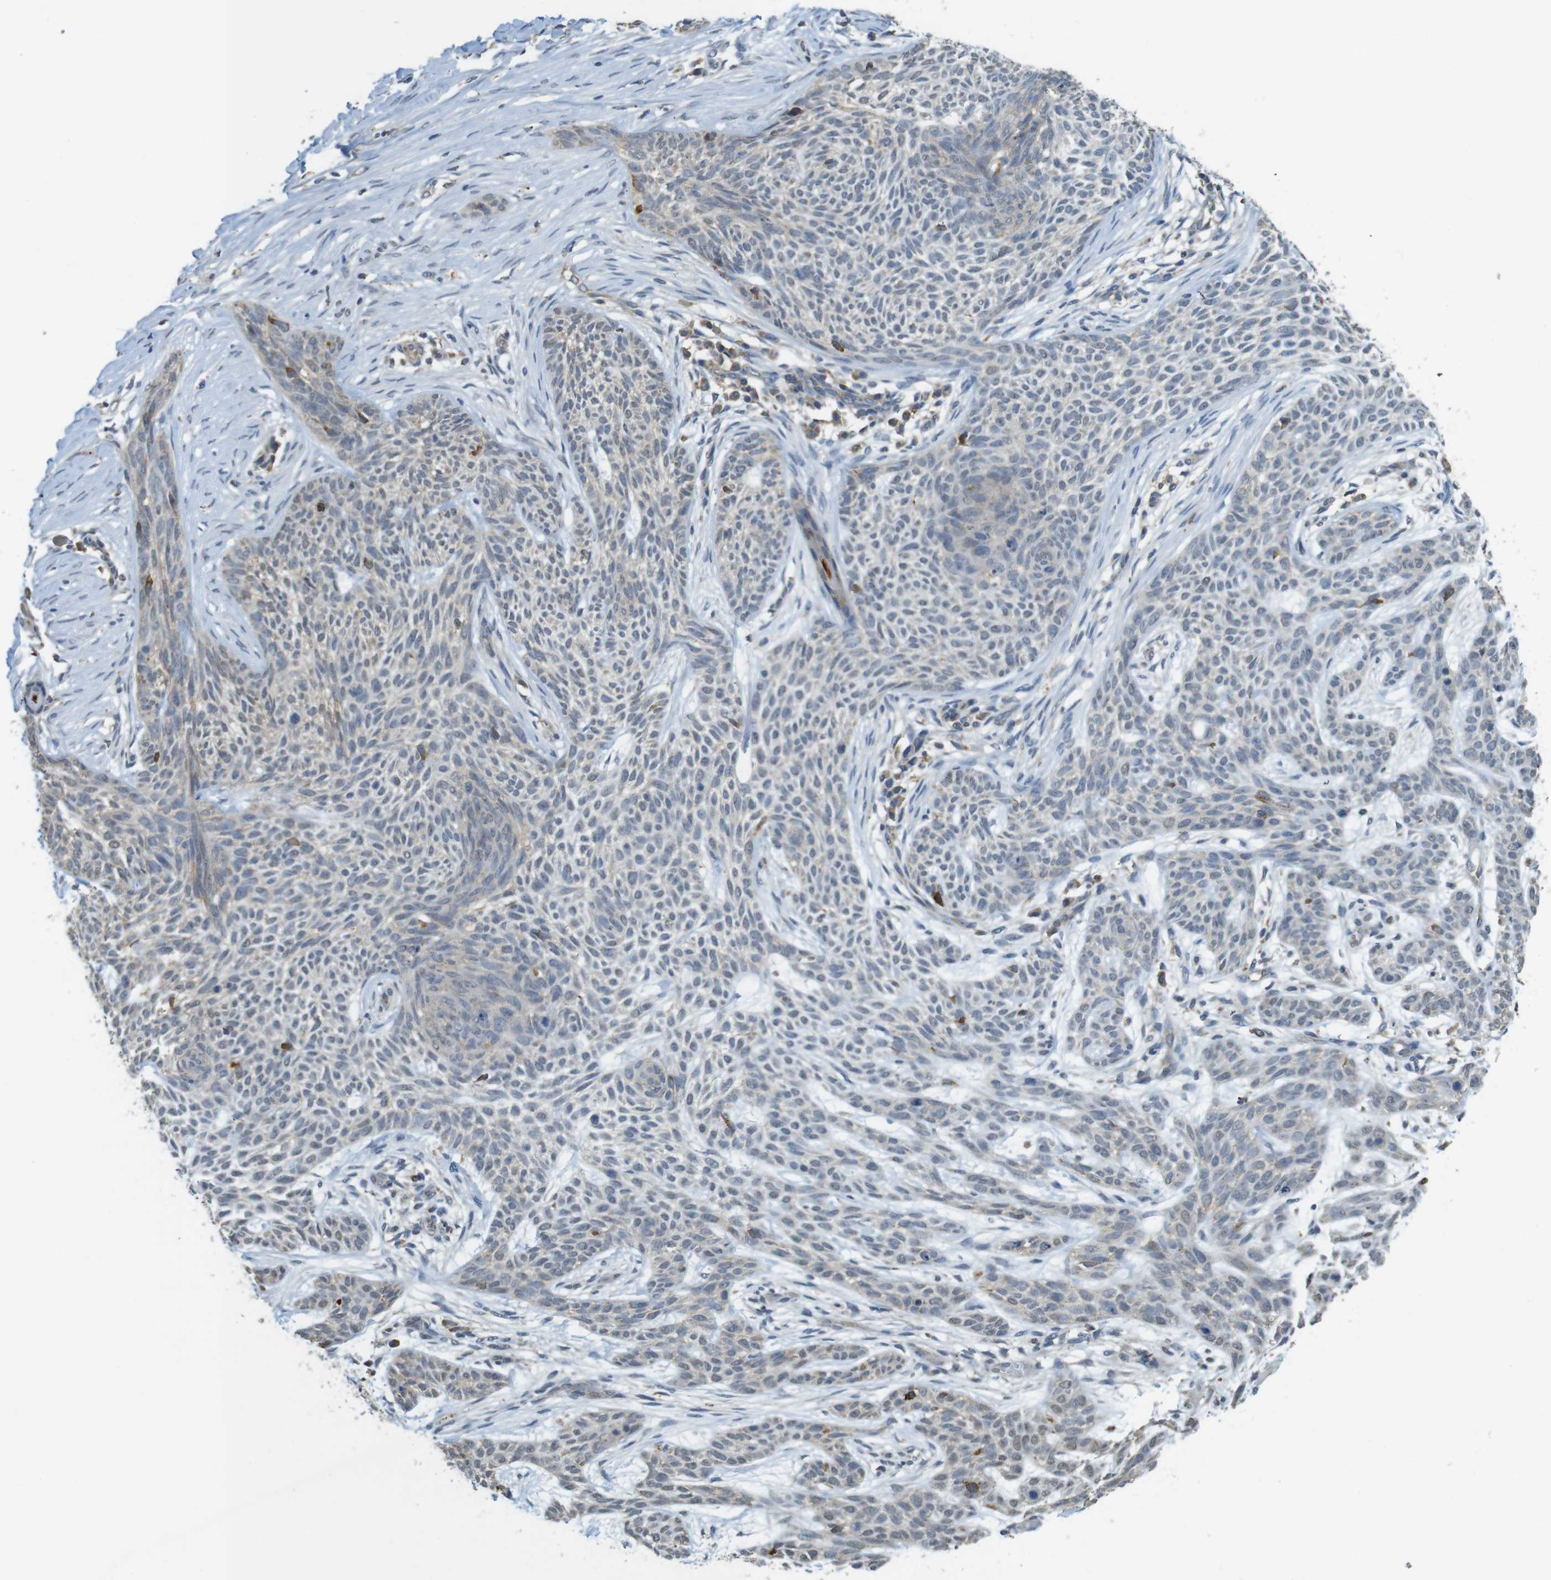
{"staining": {"intensity": "weak", "quantity": "25%-75%", "location": "cytoplasmic/membranous"}, "tissue": "skin cancer", "cell_type": "Tumor cells", "image_type": "cancer", "snomed": [{"axis": "morphology", "description": "Basal cell carcinoma"}, {"axis": "topography", "description": "Skin"}], "caption": "This is a histology image of immunohistochemistry staining of basal cell carcinoma (skin), which shows weak staining in the cytoplasmic/membranous of tumor cells.", "gene": "BRI3BP", "patient": {"sex": "female", "age": 59}}